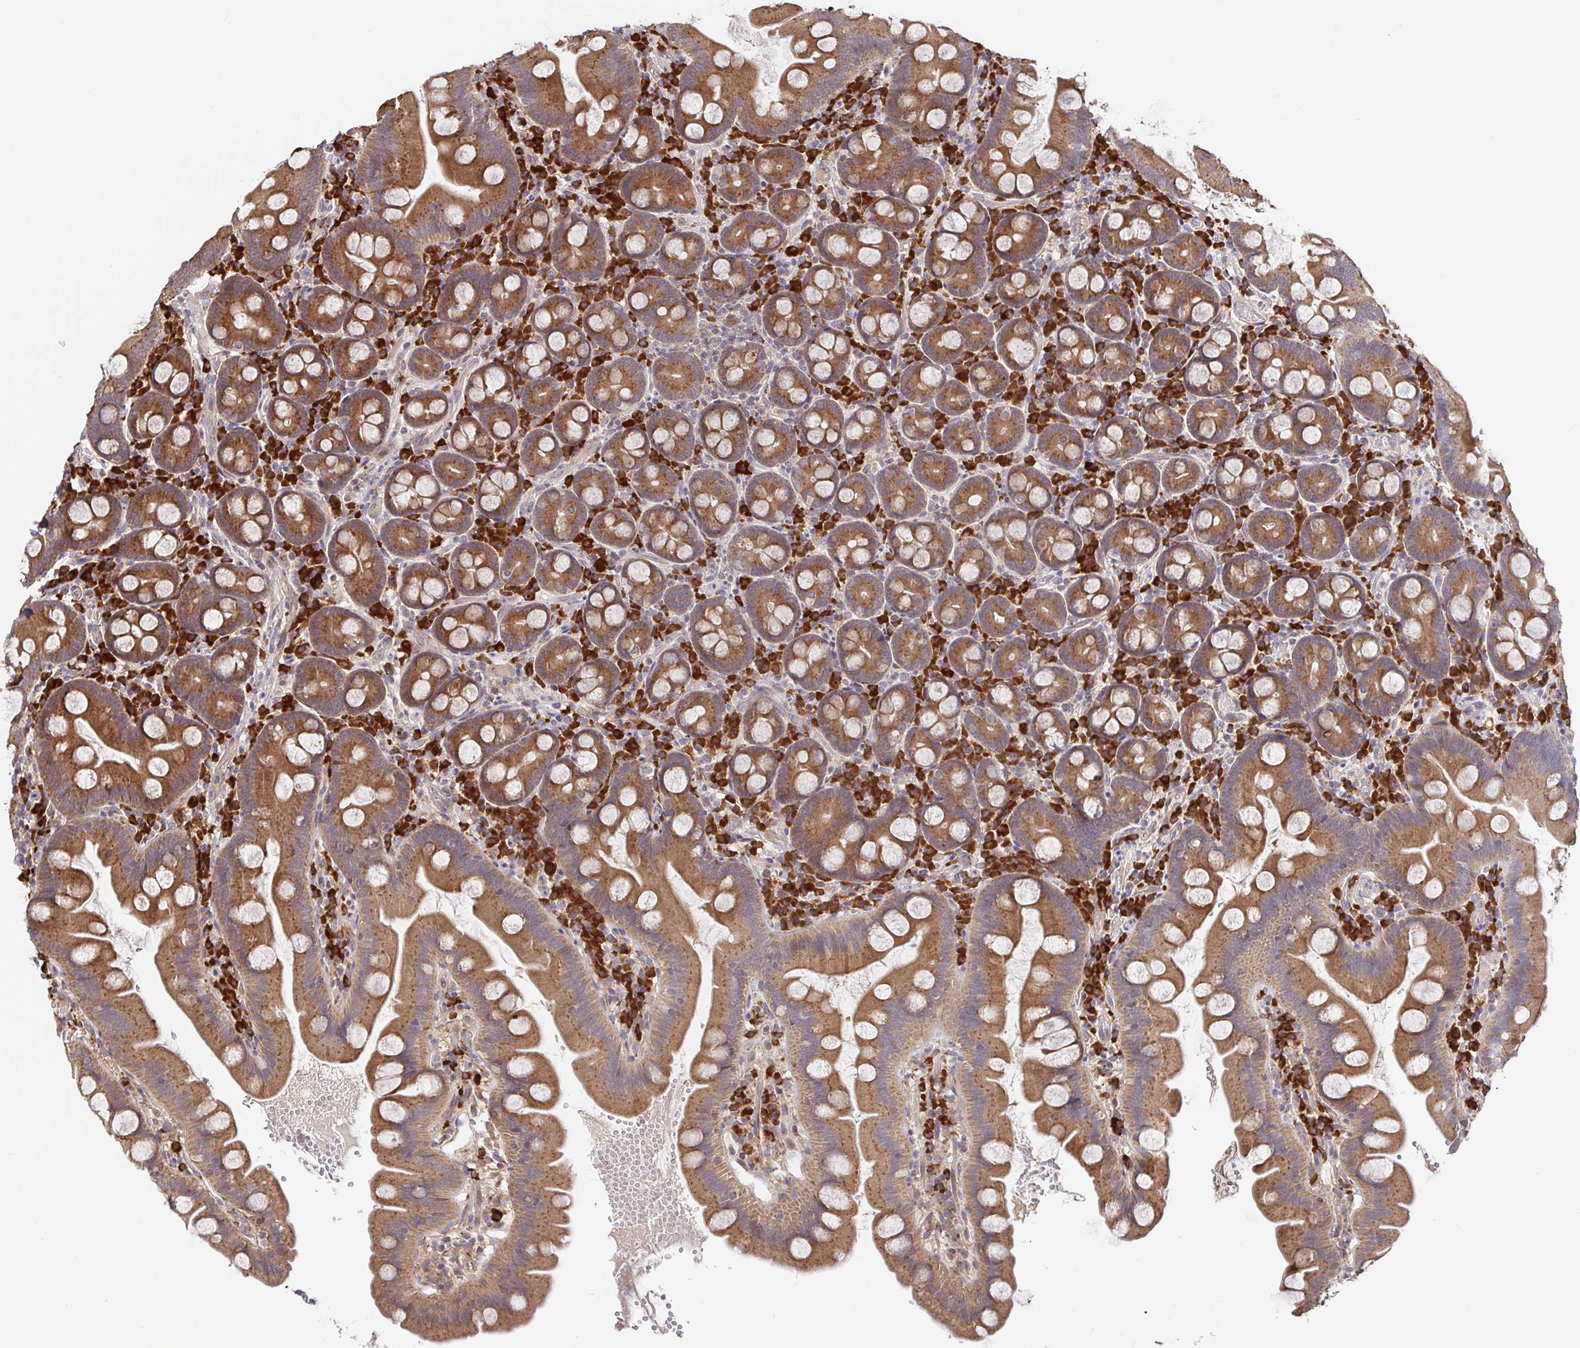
{"staining": {"intensity": "moderate", "quantity": ">75%", "location": "cytoplasmic/membranous"}, "tissue": "small intestine", "cell_type": "Glandular cells", "image_type": "normal", "snomed": [{"axis": "morphology", "description": "Normal tissue, NOS"}, {"axis": "topography", "description": "Small intestine"}], "caption": "Immunohistochemical staining of unremarkable small intestine shows medium levels of moderate cytoplasmic/membranous expression in about >75% of glandular cells.", "gene": "ELP1", "patient": {"sex": "female", "age": 68}}